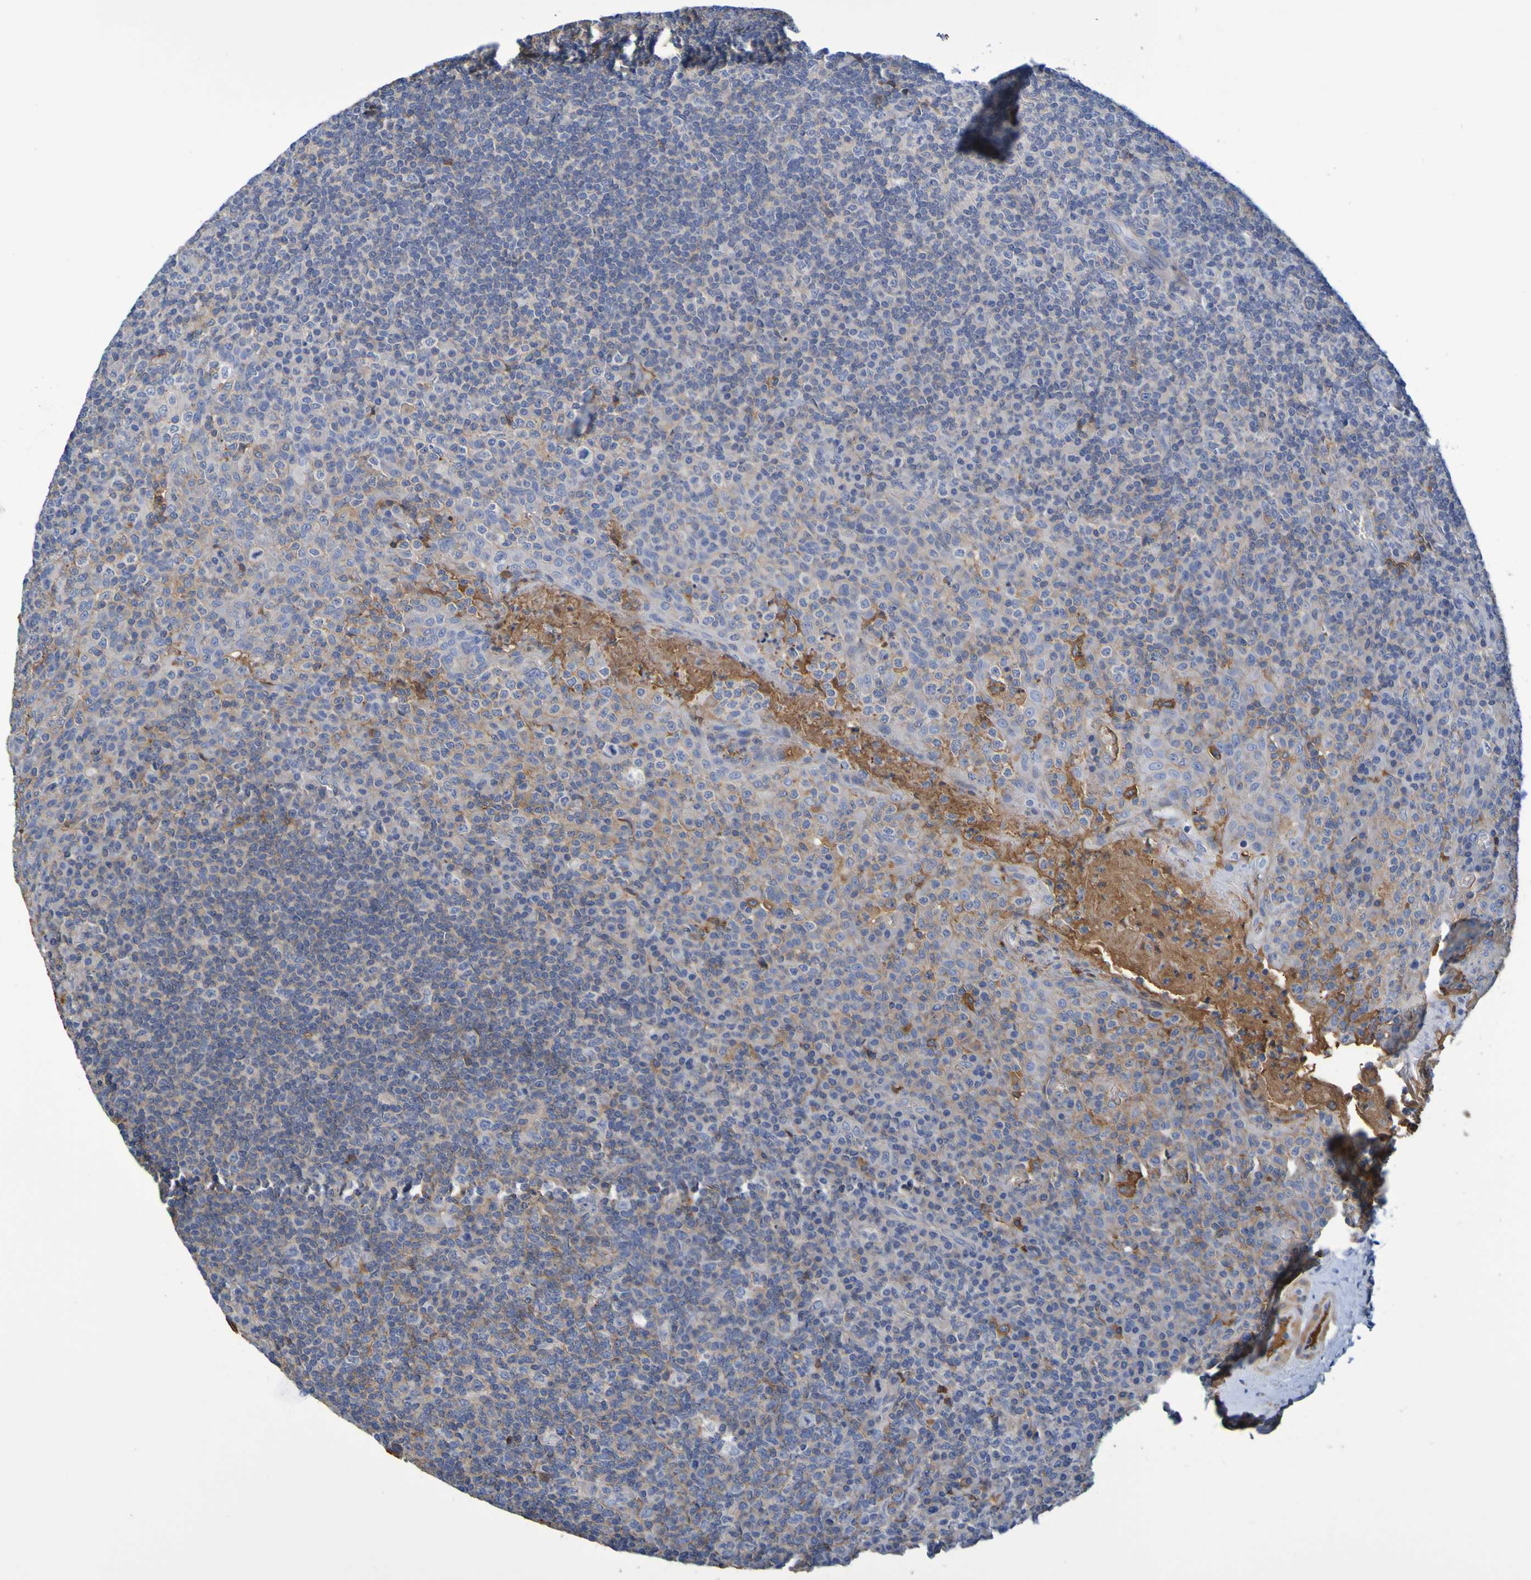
{"staining": {"intensity": "weak", "quantity": "25%-75%", "location": "cytoplasmic/membranous"}, "tissue": "tonsil", "cell_type": "Germinal center cells", "image_type": "normal", "snomed": [{"axis": "morphology", "description": "Normal tissue, NOS"}, {"axis": "topography", "description": "Tonsil"}], "caption": "Immunohistochemical staining of benign human tonsil displays 25%-75% levels of weak cytoplasmic/membranous protein staining in approximately 25%-75% of germinal center cells.", "gene": "GAB3", "patient": {"sex": "male", "age": 17}}